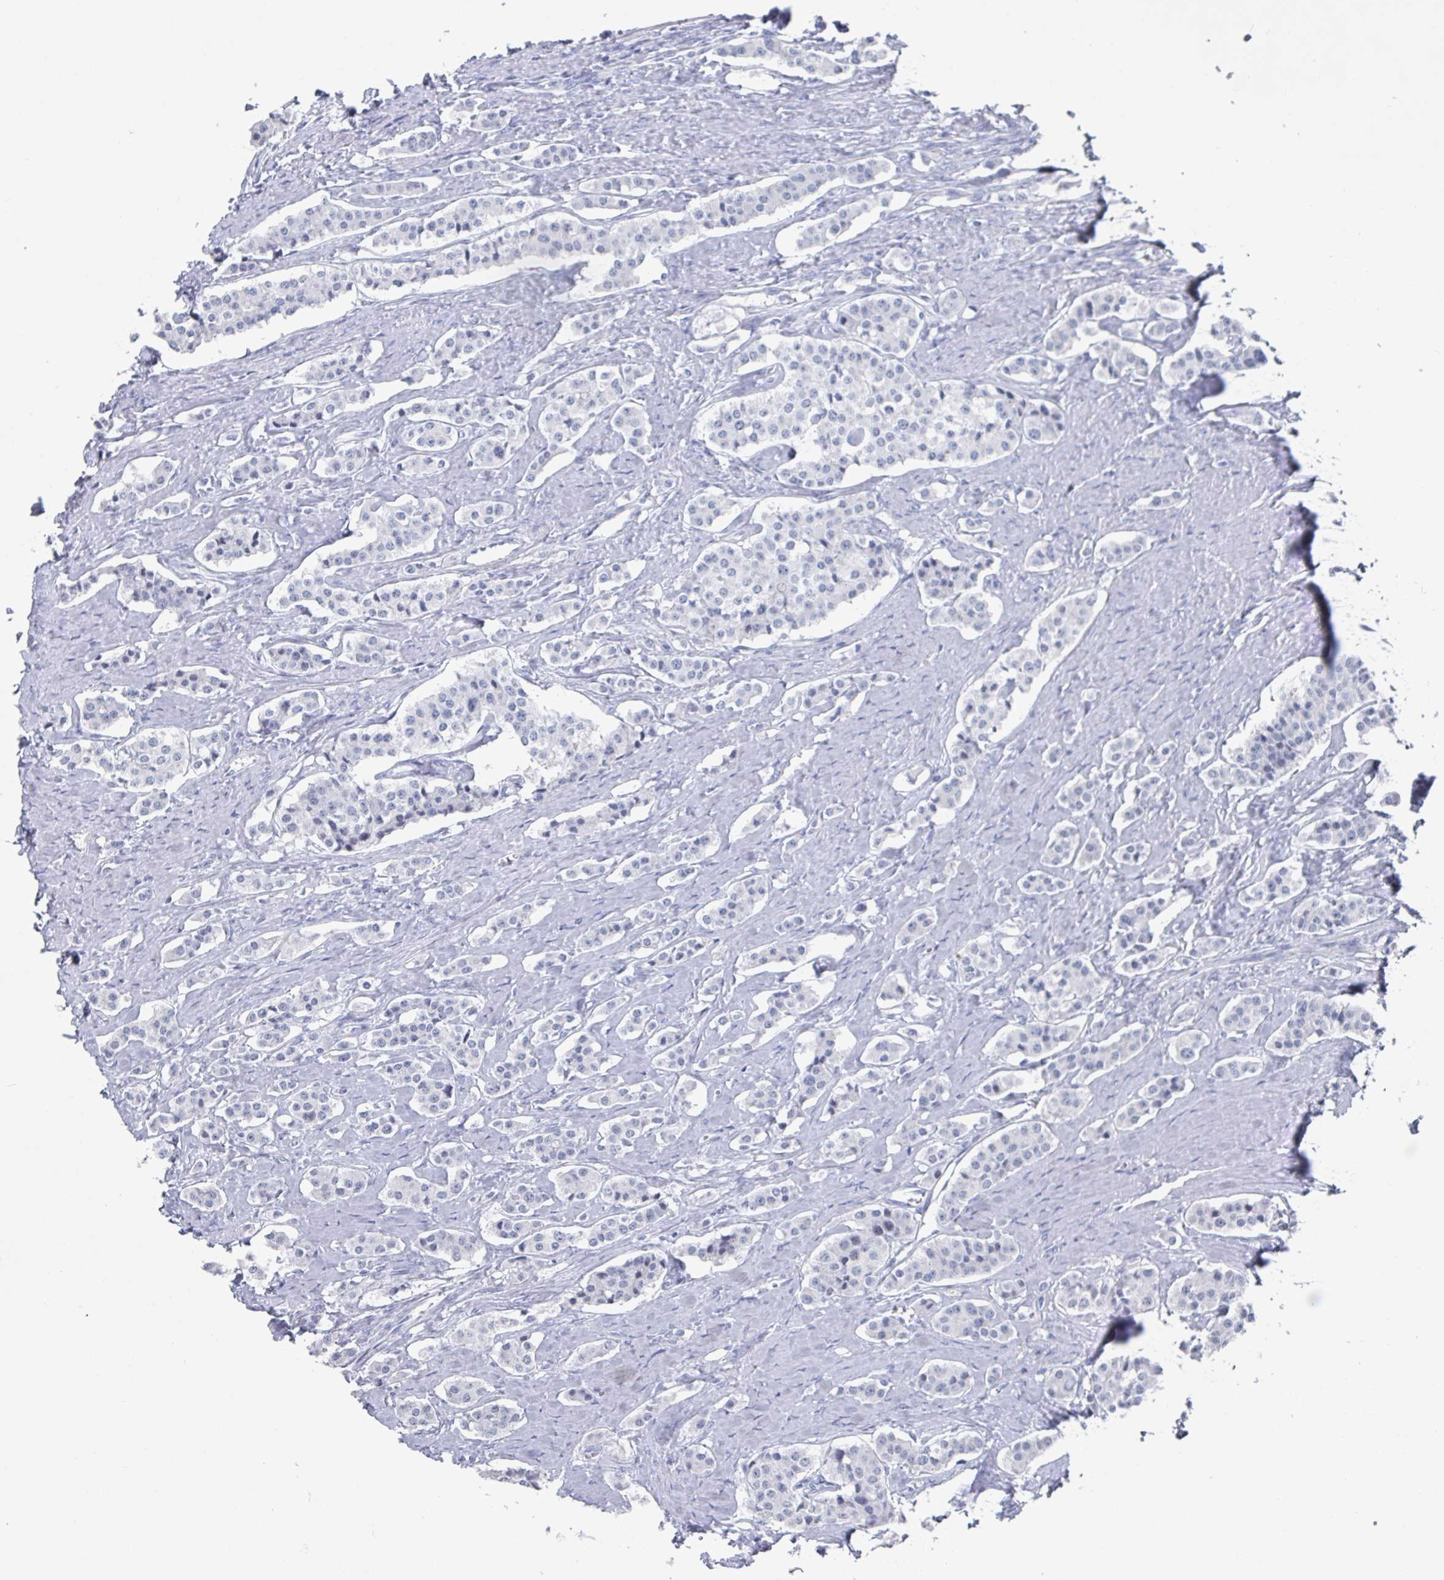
{"staining": {"intensity": "negative", "quantity": "none", "location": "none"}, "tissue": "carcinoid", "cell_type": "Tumor cells", "image_type": "cancer", "snomed": [{"axis": "morphology", "description": "Carcinoid, malignant, NOS"}, {"axis": "topography", "description": "Small intestine"}], "caption": "A high-resolution photomicrograph shows immunohistochemistry staining of carcinoid (malignant), which exhibits no significant positivity in tumor cells.", "gene": "CAMKV", "patient": {"sex": "male", "age": 63}}